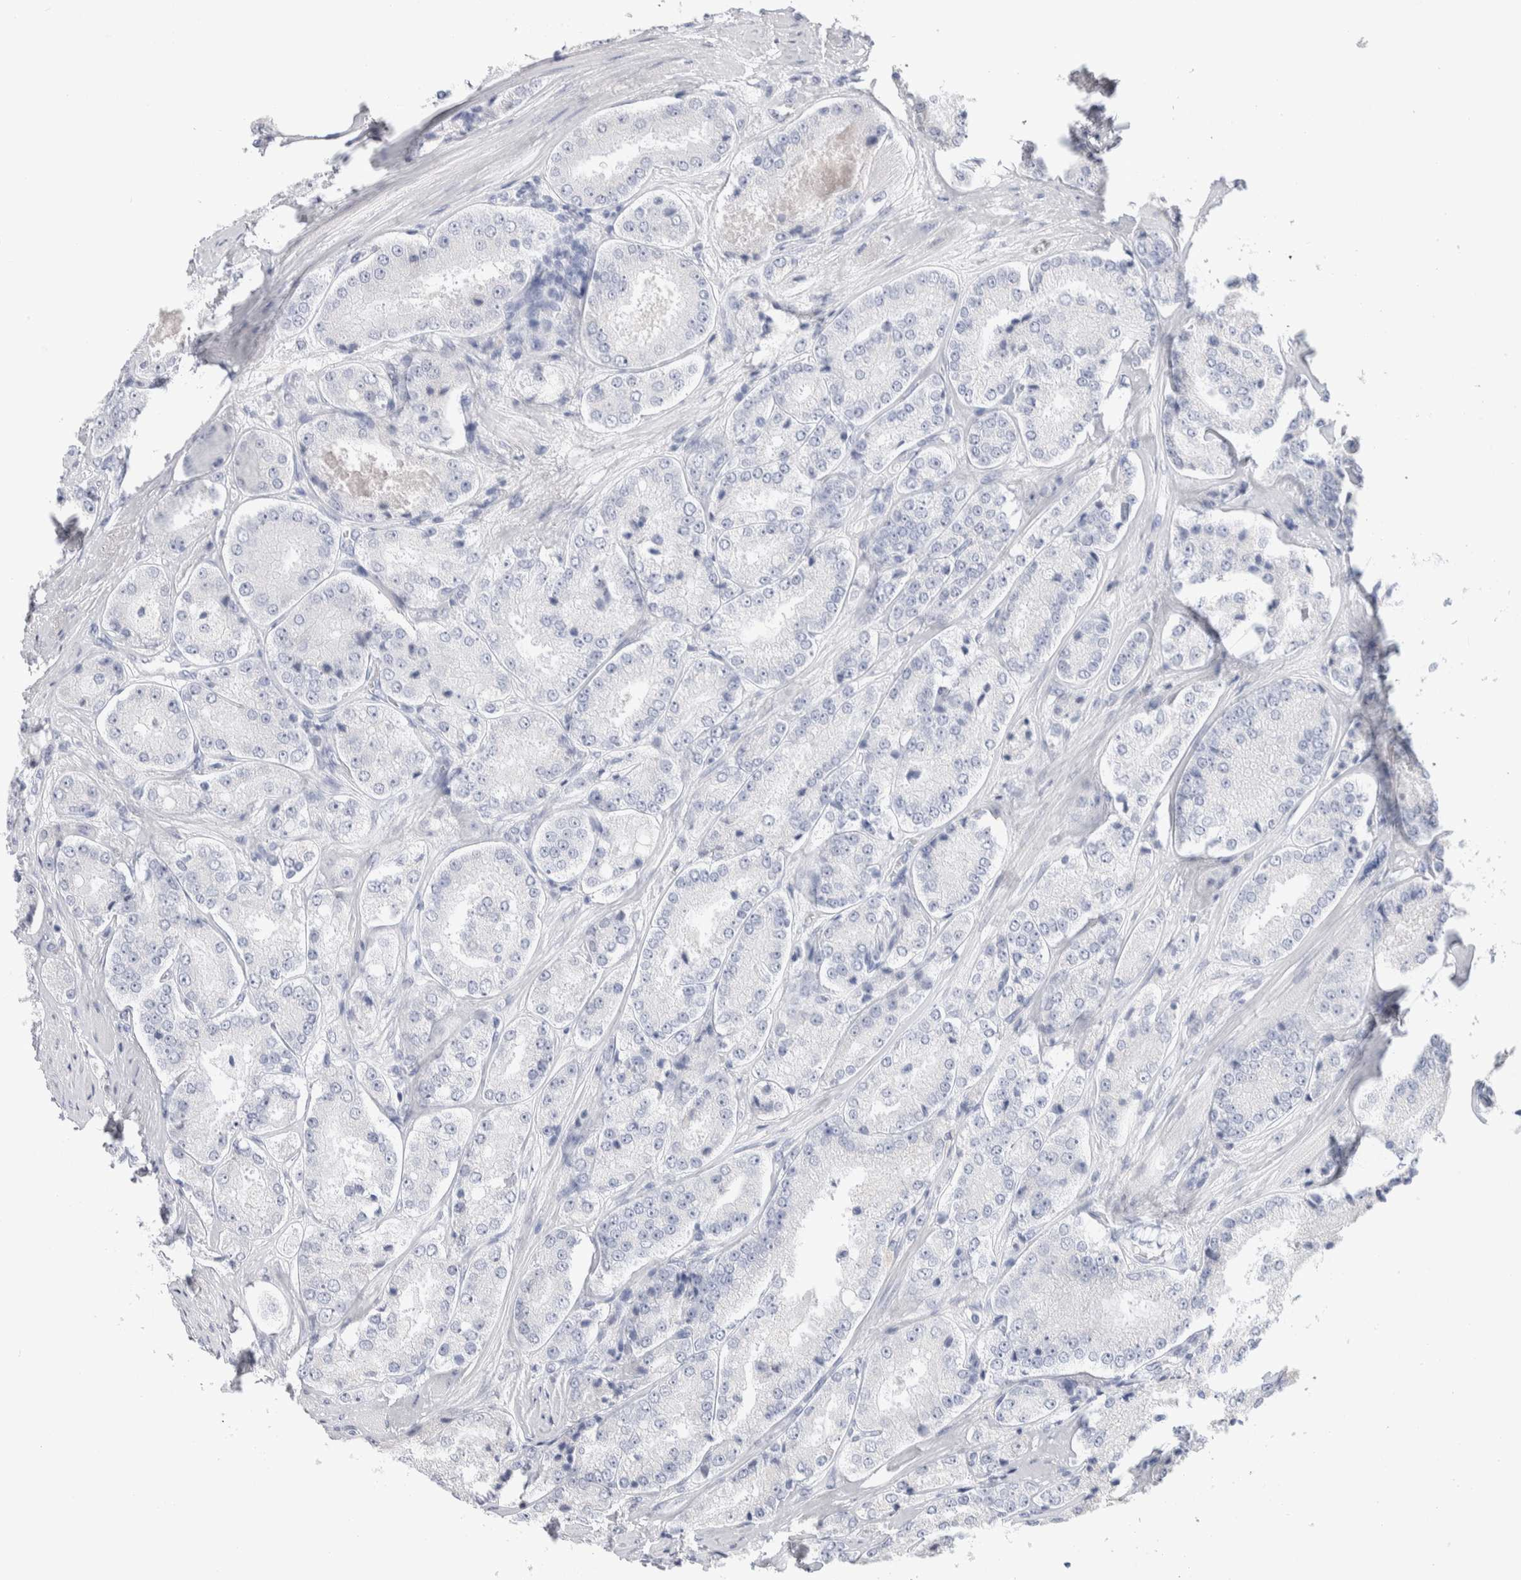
{"staining": {"intensity": "negative", "quantity": "none", "location": "none"}, "tissue": "prostate cancer", "cell_type": "Tumor cells", "image_type": "cancer", "snomed": [{"axis": "morphology", "description": "Adenocarcinoma, High grade"}, {"axis": "topography", "description": "Prostate"}], "caption": "IHC of prostate adenocarcinoma (high-grade) reveals no positivity in tumor cells.", "gene": "GDA", "patient": {"sex": "male", "age": 65}}